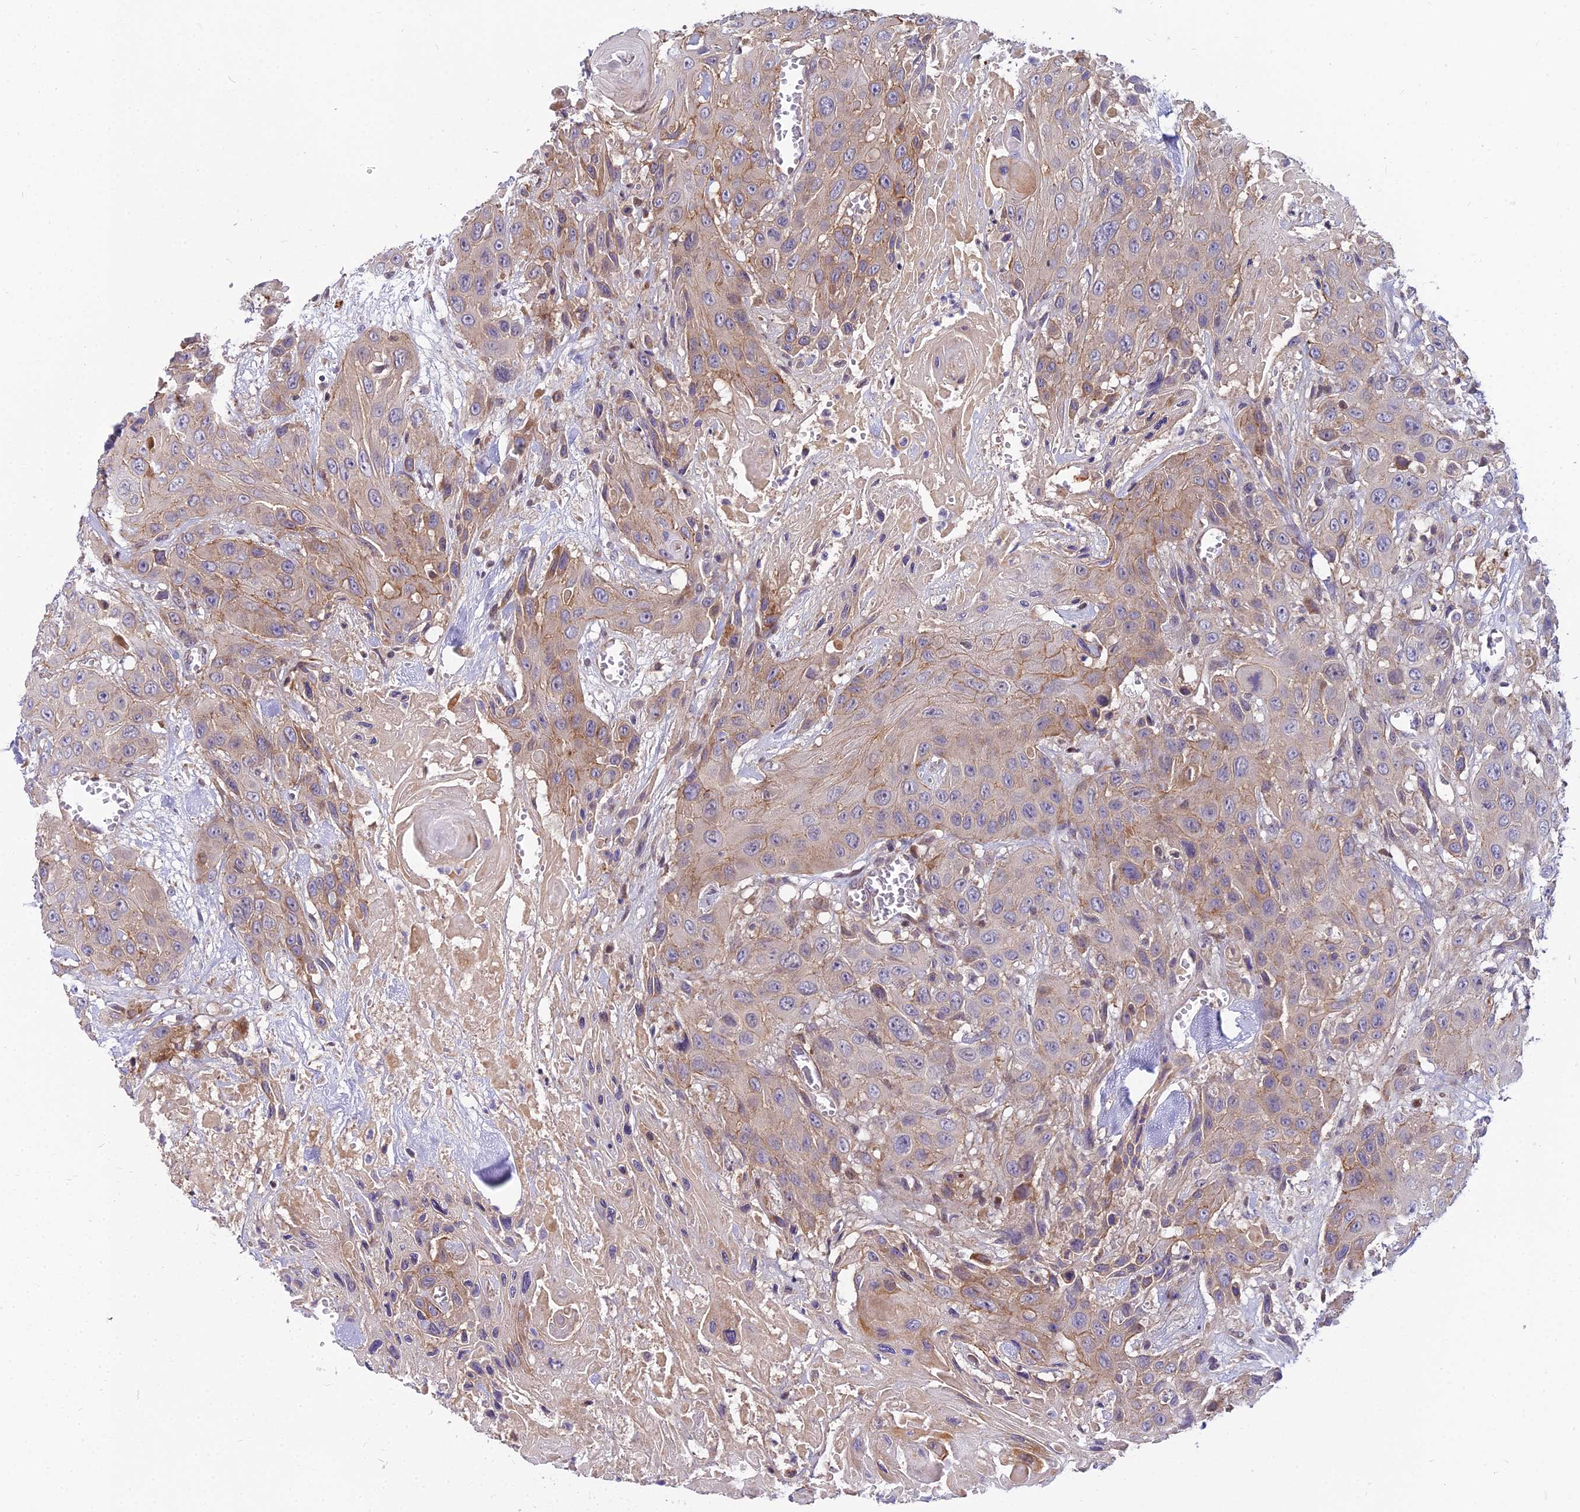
{"staining": {"intensity": "moderate", "quantity": "<25%", "location": "cytoplasmic/membranous"}, "tissue": "head and neck cancer", "cell_type": "Tumor cells", "image_type": "cancer", "snomed": [{"axis": "morphology", "description": "Squamous cell carcinoma, NOS"}, {"axis": "topography", "description": "Head-Neck"}], "caption": "This is a histology image of immunohistochemistry staining of head and neck cancer (squamous cell carcinoma), which shows moderate positivity in the cytoplasmic/membranous of tumor cells.", "gene": "GLYATL3", "patient": {"sex": "male", "age": 81}}